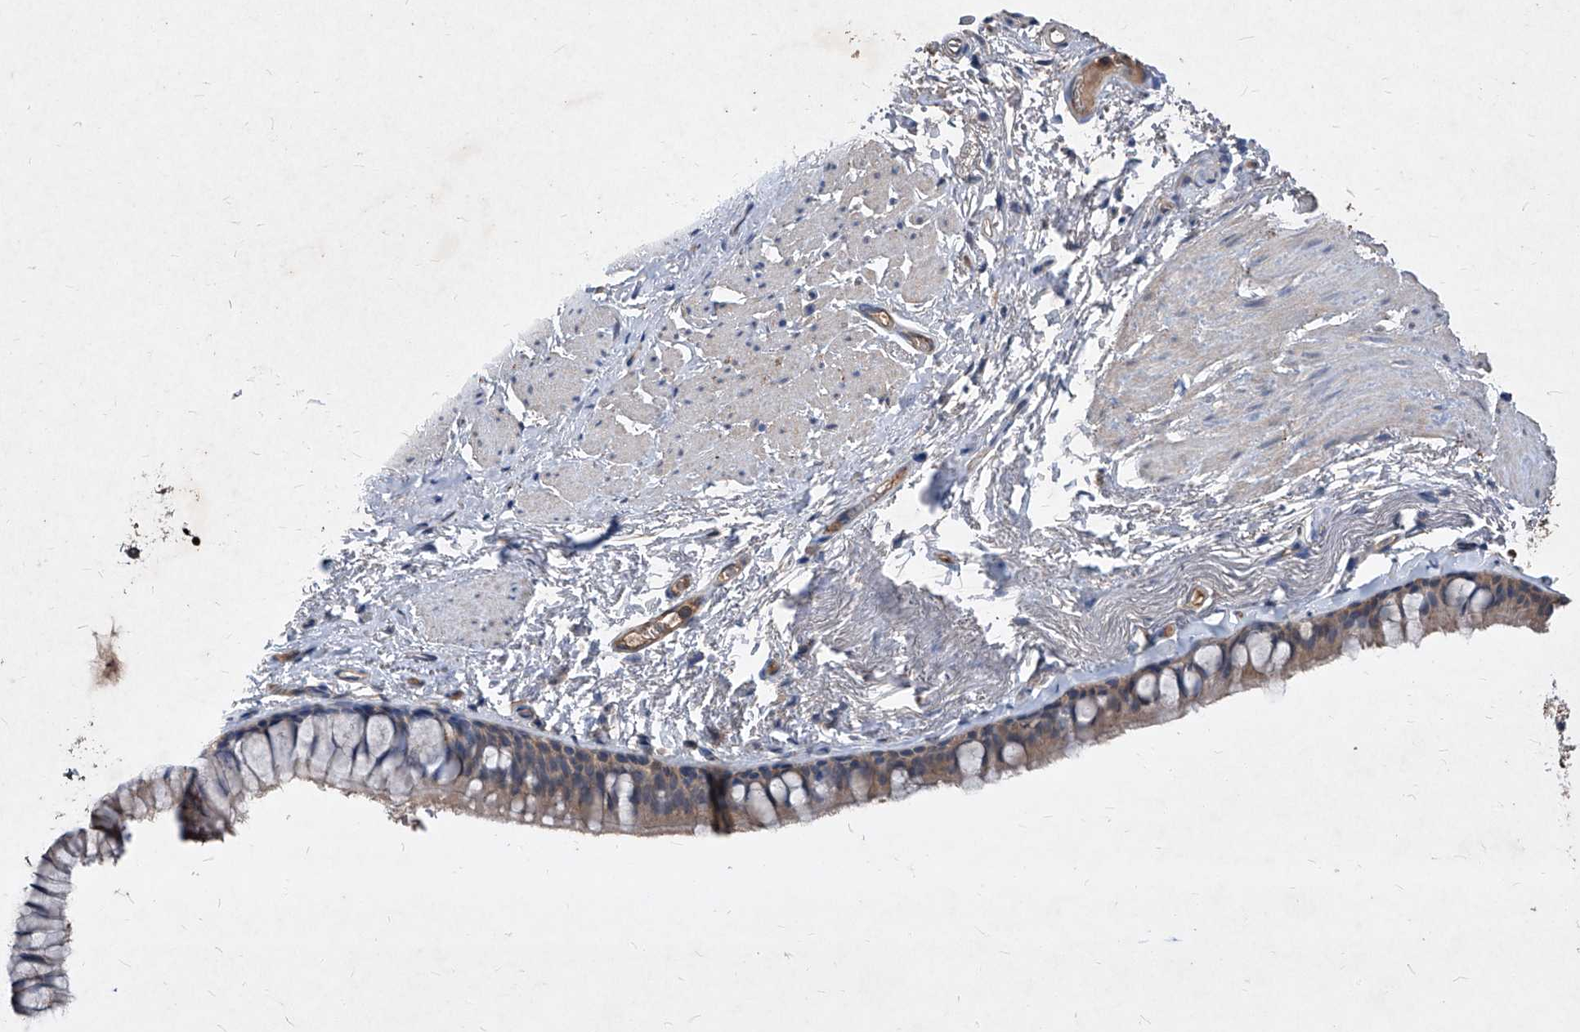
{"staining": {"intensity": "moderate", "quantity": ">75%", "location": "cytoplasmic/membranous"}, "tissue": "bronchus", "cell_type": "Respiratory epithelial cells", "image_type": "normal", "snomed": [{"axis": "morphology", "description": "Normal tissue, NOS"}, {"axis": "topography", "description": "Cartilage tissue"}, {"axis": "topography", "description": "Bronchus"}], "caption": "Moderate cytoplasmic/membranous protein staining is present in approximately >75% of respiratory epithelial cells in bronchus. (DAB (3,3'-diaminobenzidine) IHC with brightfield microscopy, high magnification).", "gene": "SYNGR1", "patient": {"sex": "female", "age": 73}}